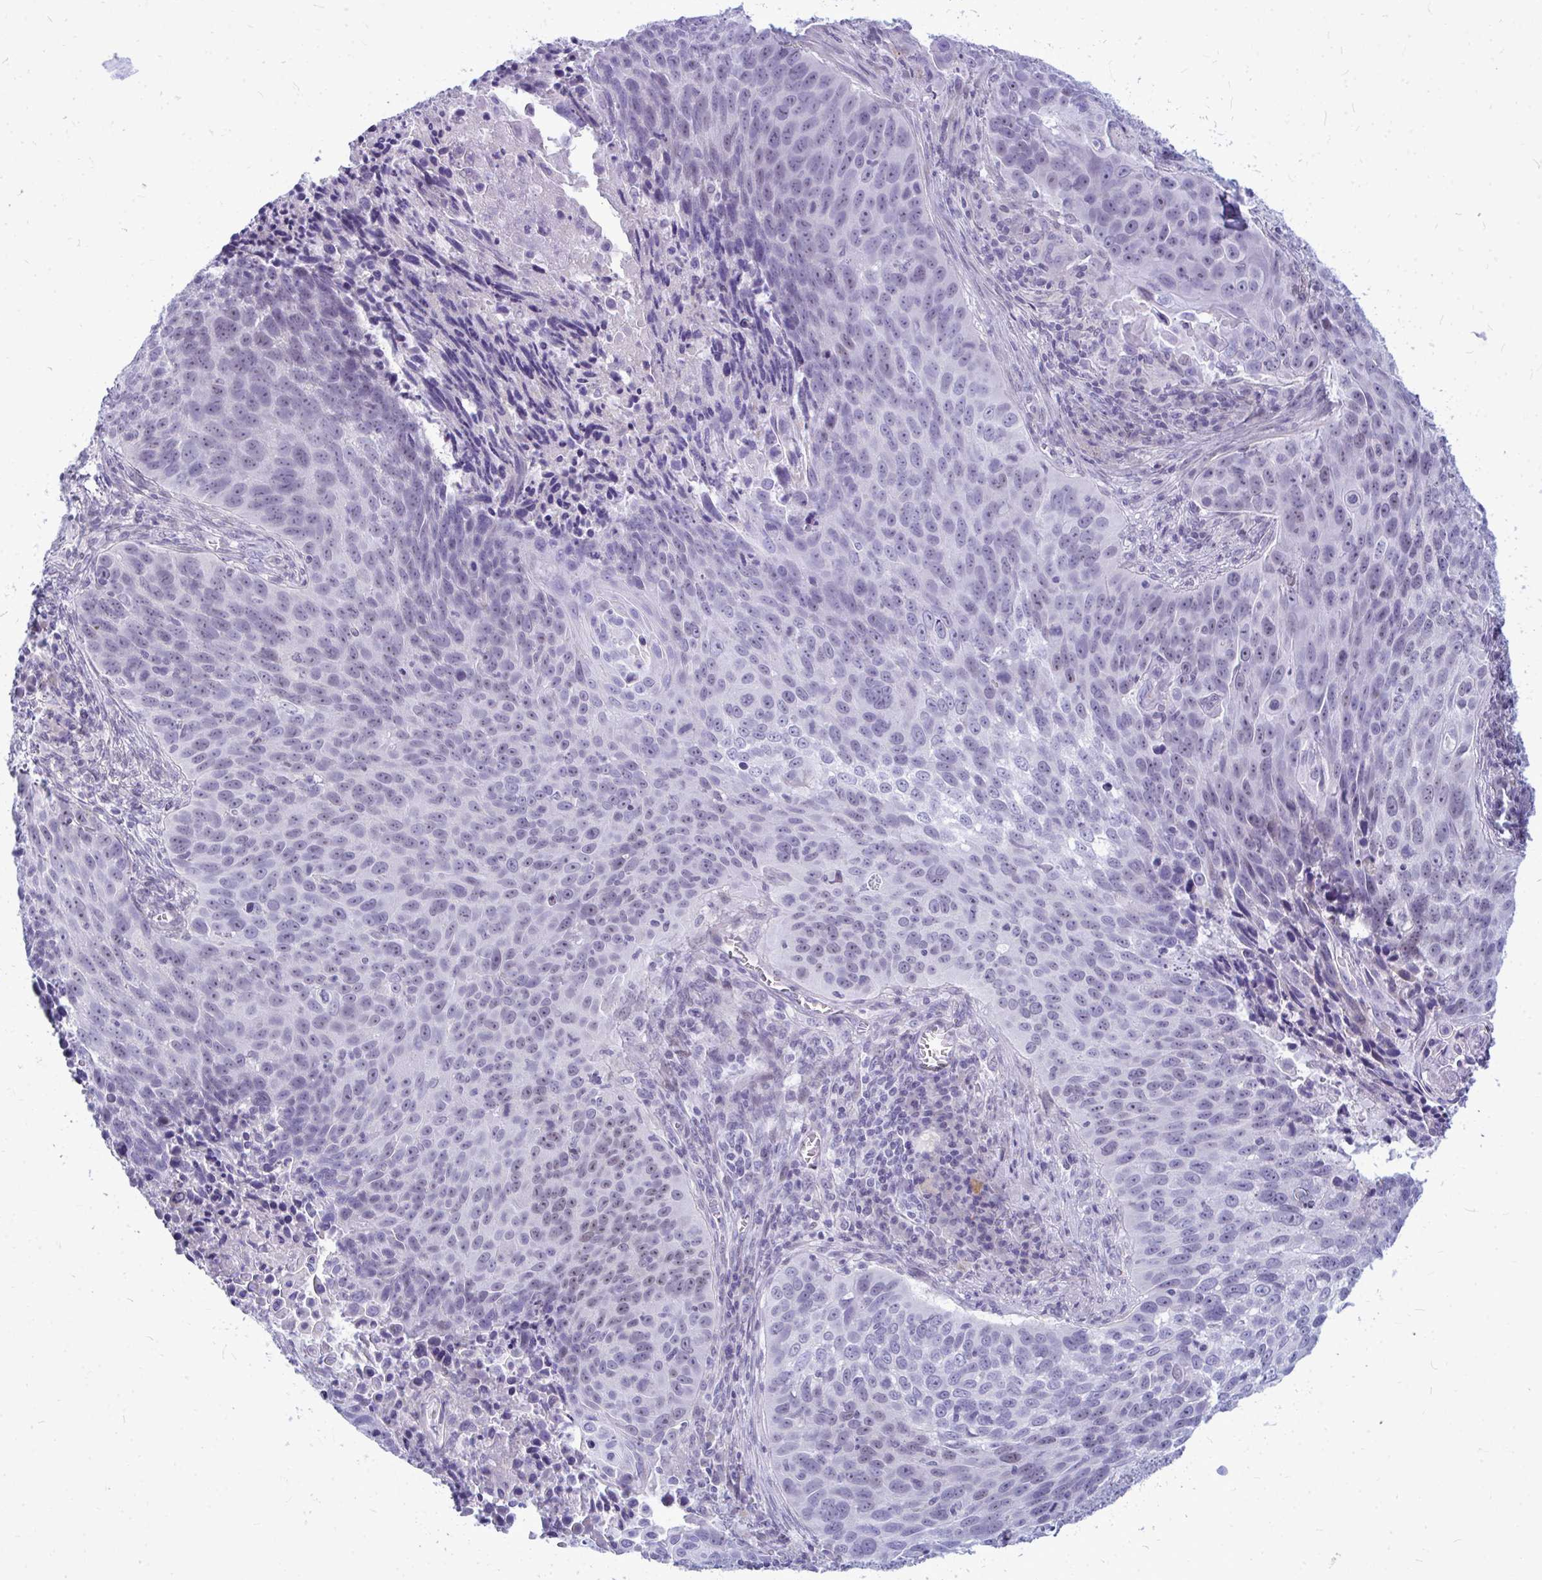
{"staining": {"intensity": "weak", "quantity": "<25%", "location": "nuclear"}, "tissue": "lung cancer", "cell_type": "Tumor cells", "image_type": "cancer", "snomed": [{"axis": "morphology", "description": "Squamous cell carcinoma, NOS"}, {"axis": "topography", "description": "Lung"}], "caption": "Human lung cancer stained for a protein using IHC displays no staining in tumor cells.", "gene": "ZSCAN25", "patient": {"sex": "male", "age": 78}}